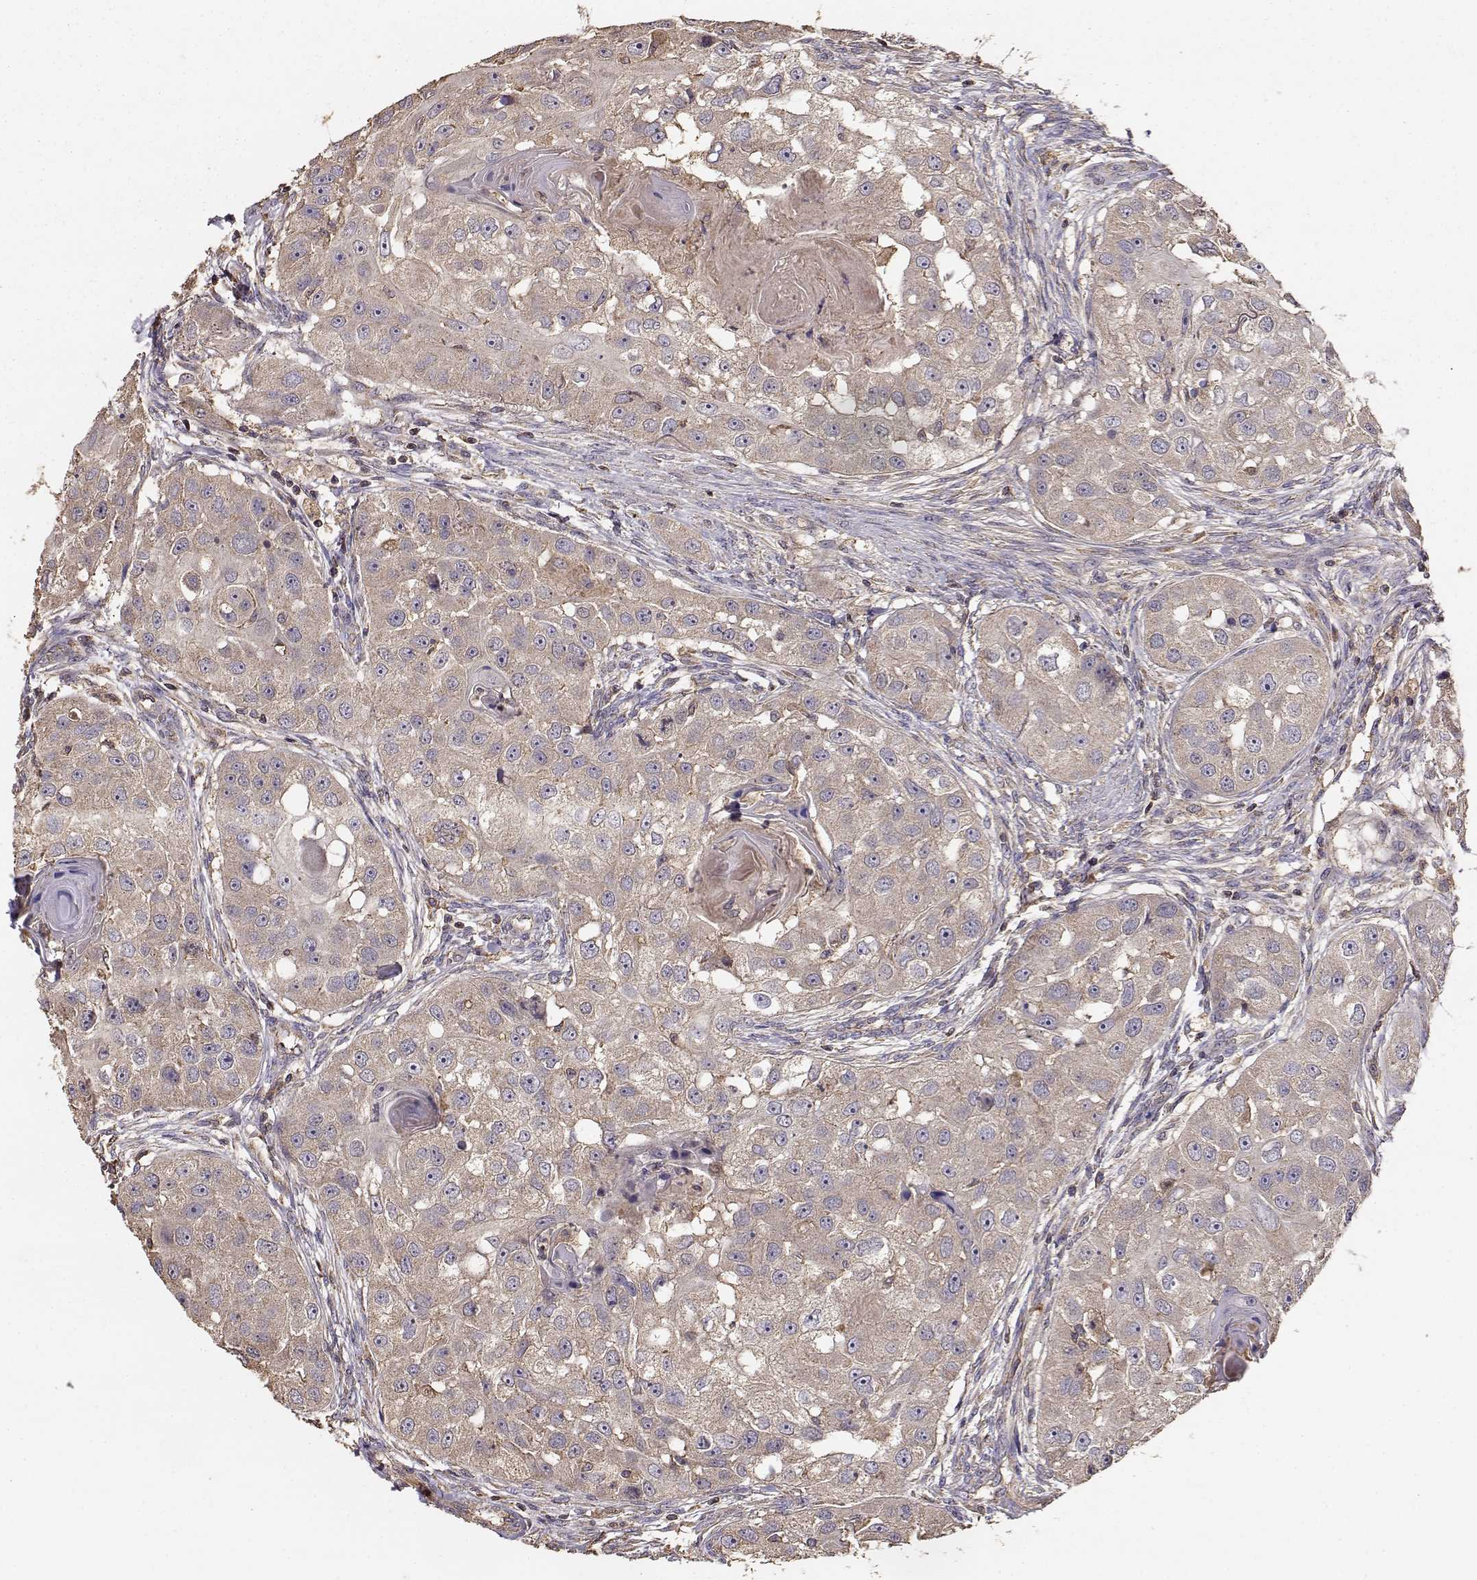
{"staining": {"intensity": "weak", "quantity": ">75%", "location": "cytoplasmic/membranous"}, "tissue": "head and neck cancer", "cell_type": "Tumor cells", "image_type": "cancer", "snomed": [{"axis": "morphology", "description": "Squamous cell carcinoma, NOS"}, {"axis": "topography", "description": "Head-Neck"}], "caption": "The micrograph shows immunohistochemical staining of head and neck squamous cell carcinoma. There is weak cytoplasmic/membranous positivity is appreciated in about >75% of tumor cells.", "gene": "TARS3", "patient": {"sex": "male", "age": 51}}